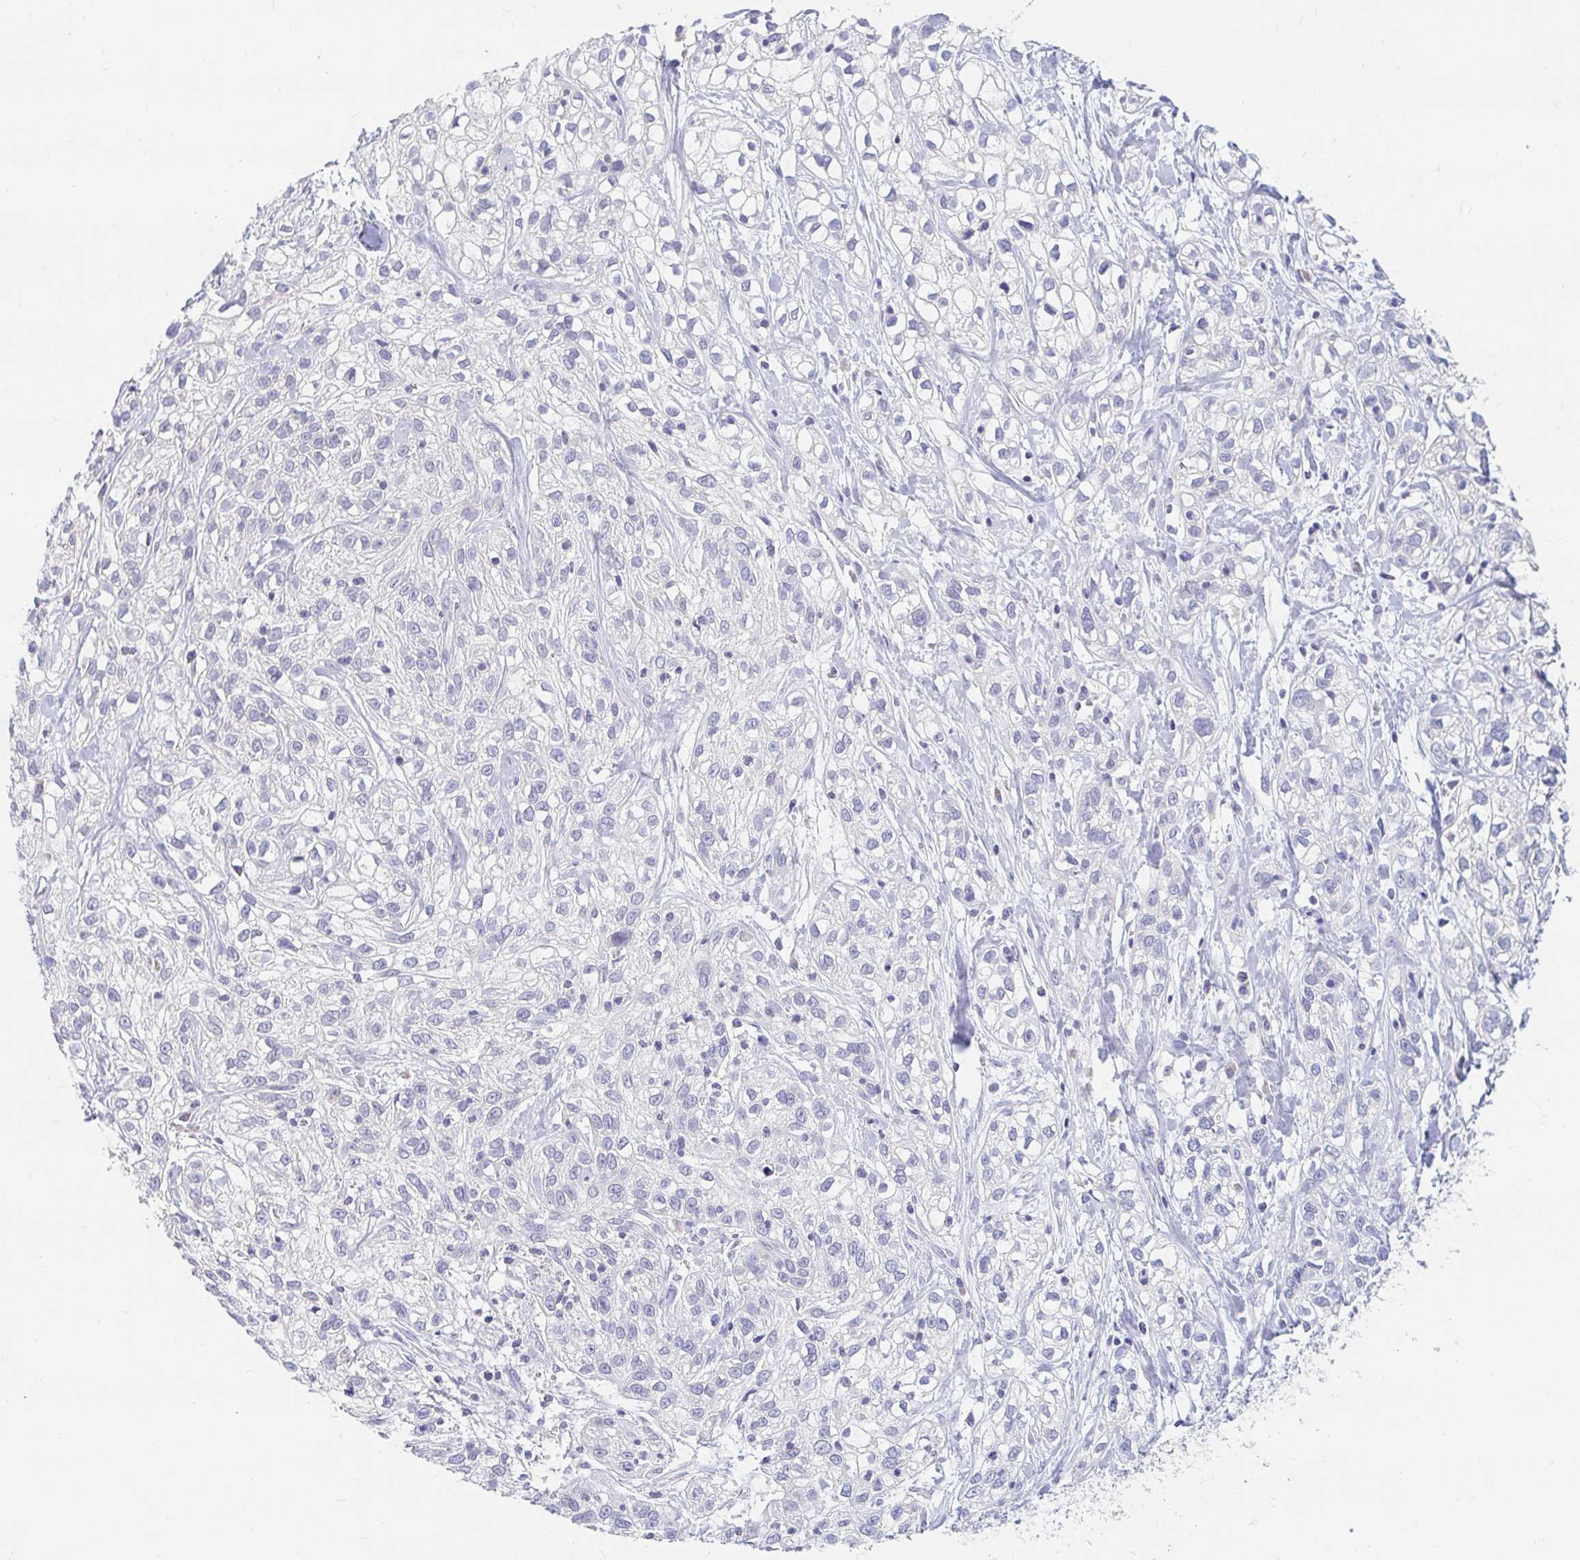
{"staining": {"intensity": "negative", "quantity": "none", "location": "none"}, "tissue": "skin cancer", "cell_type": "Tumor cells", "image_type": "cancer", "snomed": [{"axis": "morphology", "description": "Squamous cell carcinoma, NOS"}, {"axis": "topography", "description": "Skin"}], "caption": "Squamous cell carcinoma (skin) stained for a protein using IHC demonstrates no staining tumor cells.", "gene": "ADH1A", "patient": {"sex": "male", "age": 82}}